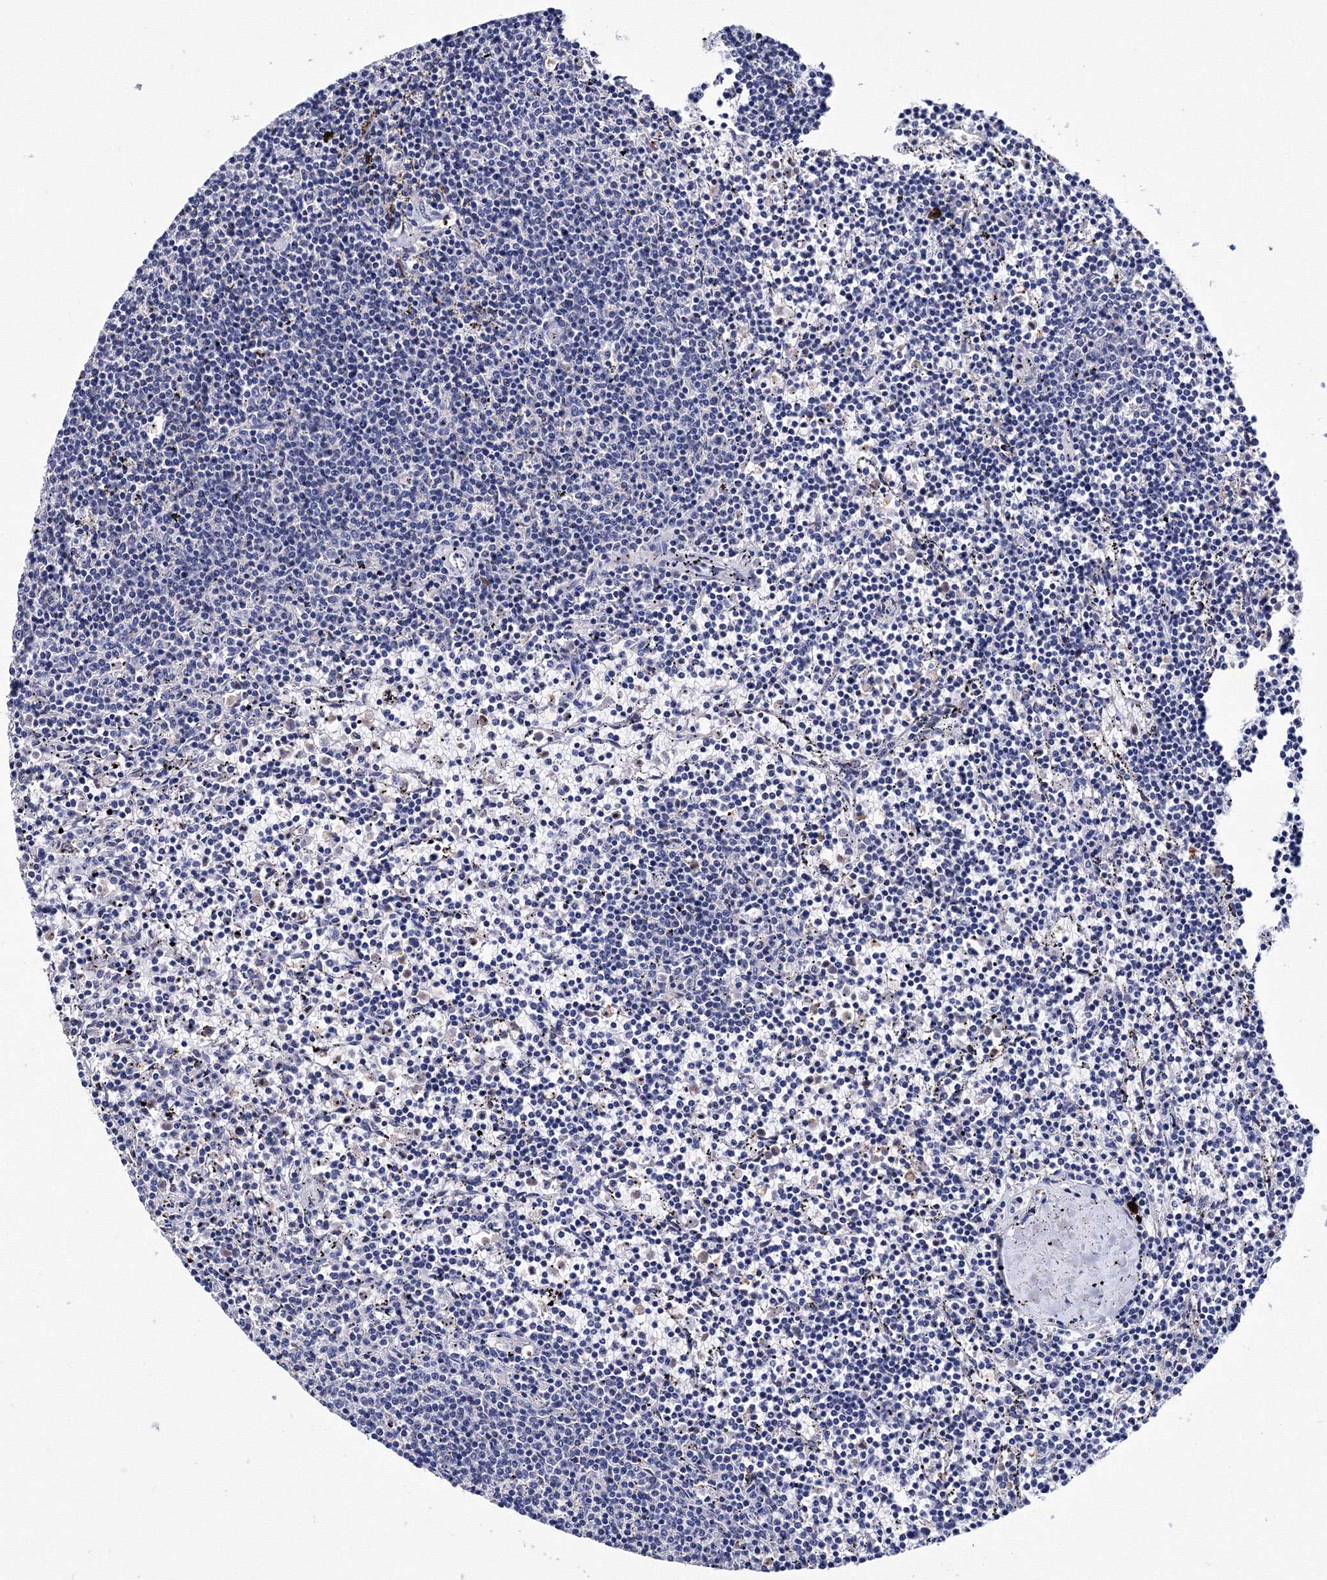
{"staining": {"intensity": "negative", "quantity": "none", "location": "none"}, "tissue": "lymphoma", "cell_type": "Tumor cells", "image_type": "cancer", "snomed": [{"axis": "morphology", "description": "Malignant lymphoma, non-Hodgkin's type, Low grade"}, {"axis": "topography", "description": "Spleen"}], "caption": "Image shows no significant protein staining in tumor cells of malignant lymphoma, non-Hodgkin's type (low-grade).", "gene": "TRPM2", "patient": {"sex": "female", "age": 50}}